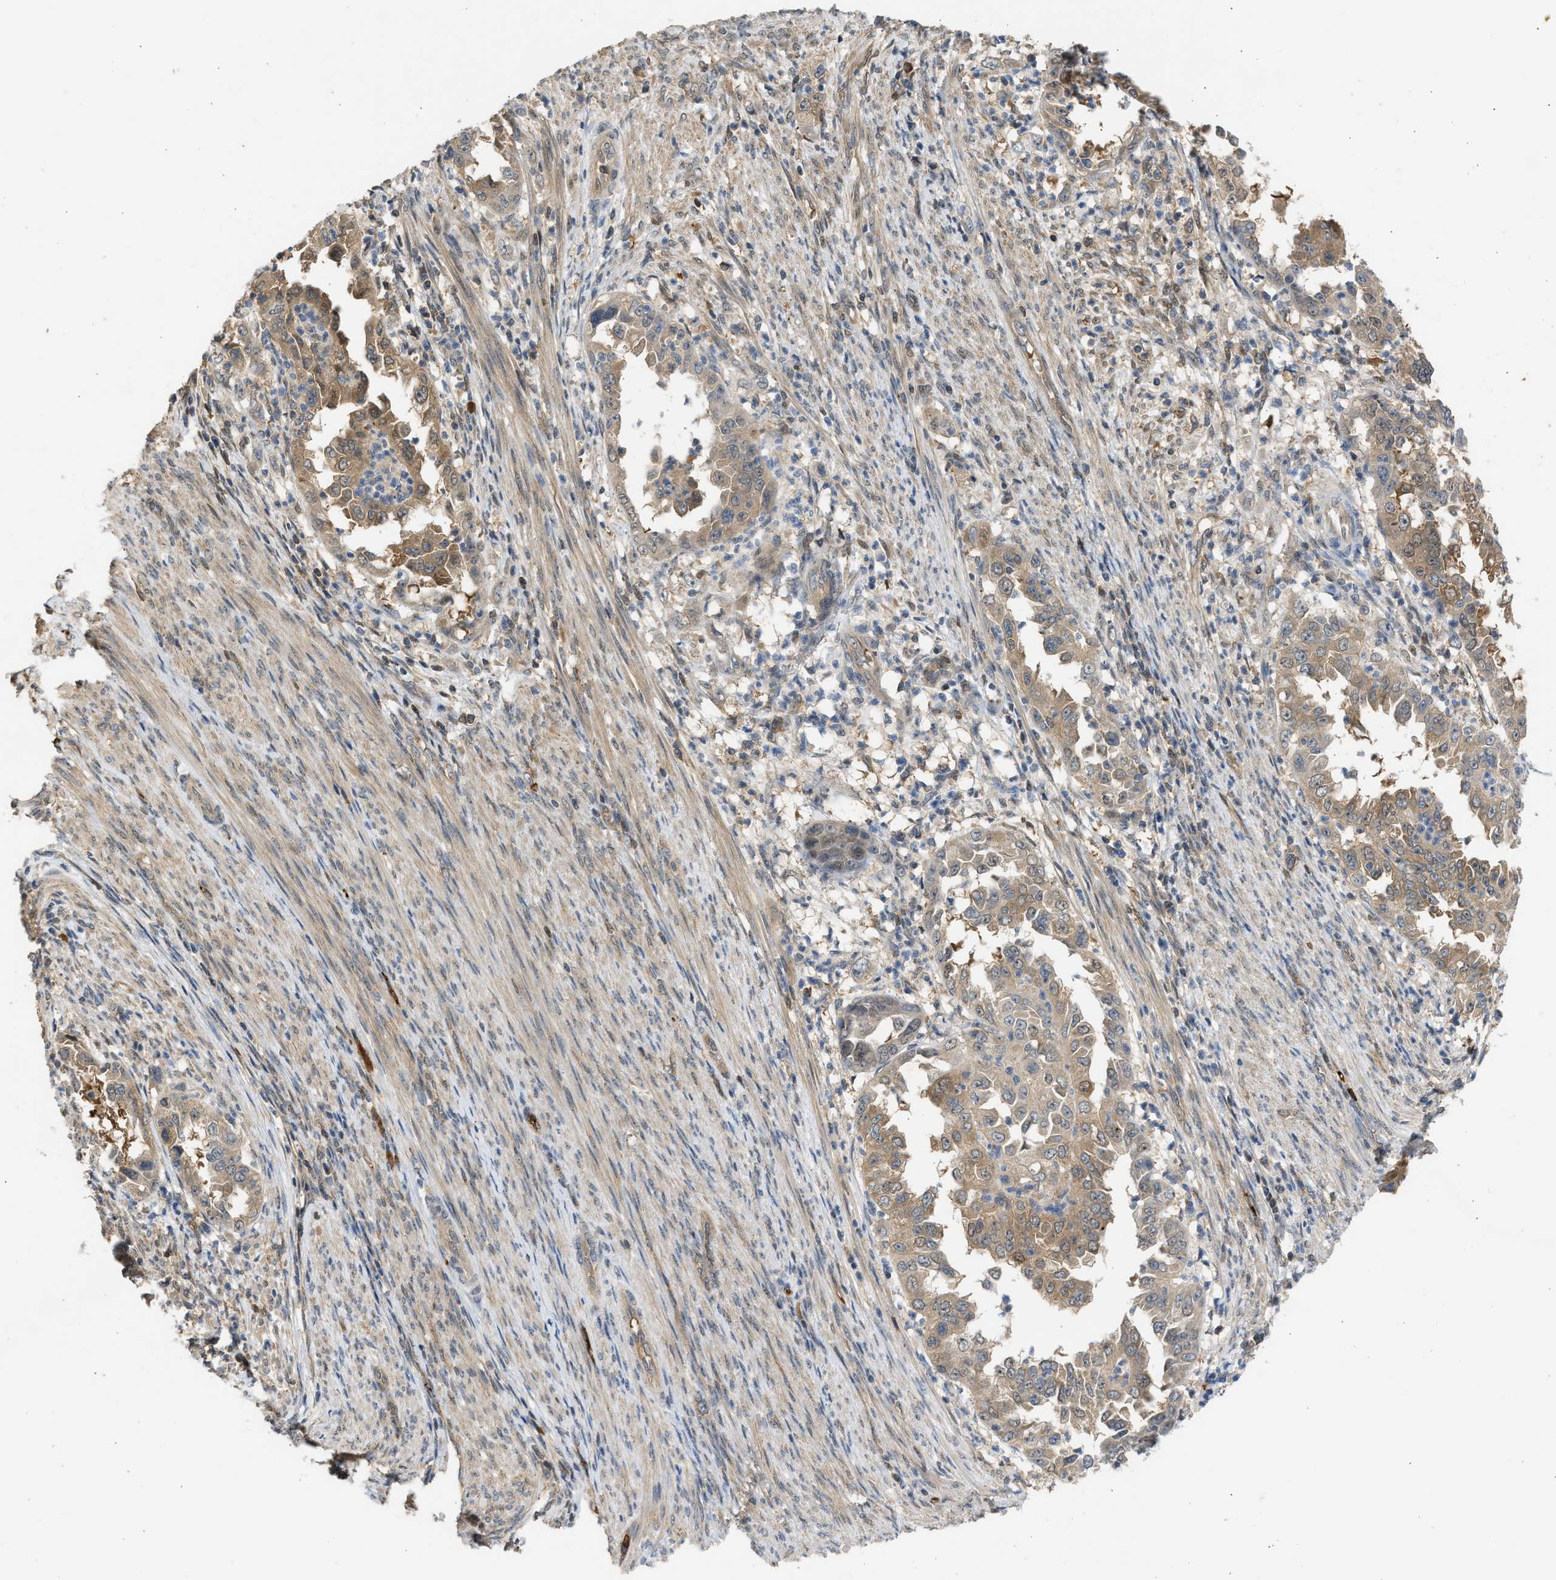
{"staining": {"intensity": "moderate", "quantity": ">75%", "location": "cytoplasmic/membranous"}, "tissue": "endometrial cancer", "cell_type": "Tumor cells", "image_type": "cancer", "snomed": [{"axis": "morphology", "description": "Adenocarcinoma, NOS"}, {"axis": "topography", "description": "Endometrium"}], "caption": "Immunohistochemistry of human adenocarcinoma (endometrial) reveals medium levels of moderate cytoplasmic/membranous expression in approximately >75% of tumor cells. Using DAB (3,3'-diaminobenzidine) (brown) and hematoxylin (blue) stains, captured at high magnification using brightfield microscopy.", "gene": "MAPK7", "patient": {"sex": "female", "age": 85}}